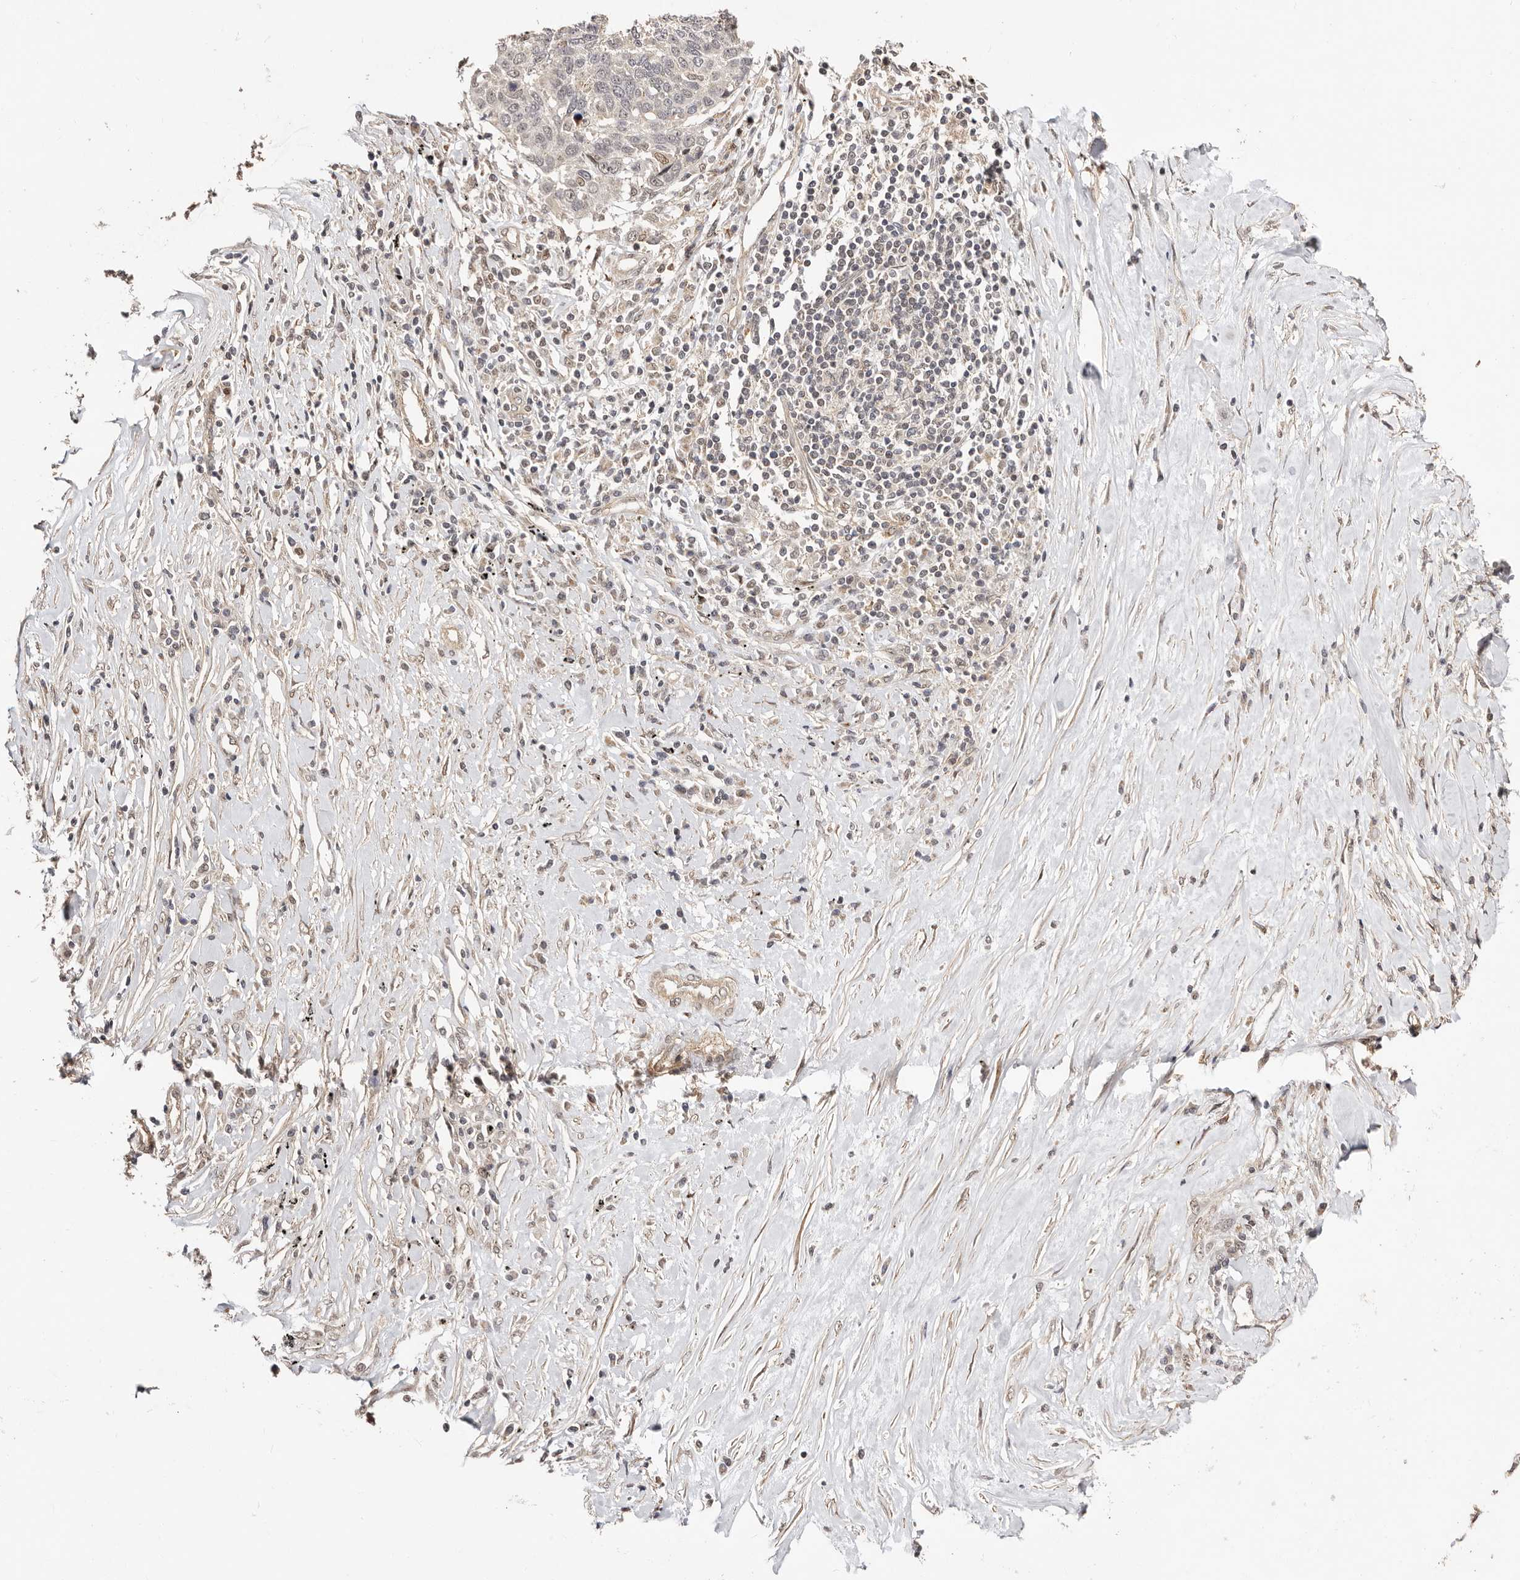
{"staining": {"intensity": "weak", "quantity": "<25%", "location": "nuclear"}, "tissue": "lung cancer", "cell_type": "Tumor cells", "image_type": "cancer", "snomed": [{"axis": "morphology", "description": "Squamous cell carcinoma, NOS"}, {"axis": "topography", "description": "Lung"}], "caption": "There is no significant staining in tumor cells of lung squamous cell carcinoma.", "gene": "CTNNBL1", "patient": {"sex": "male", "age": 66}}